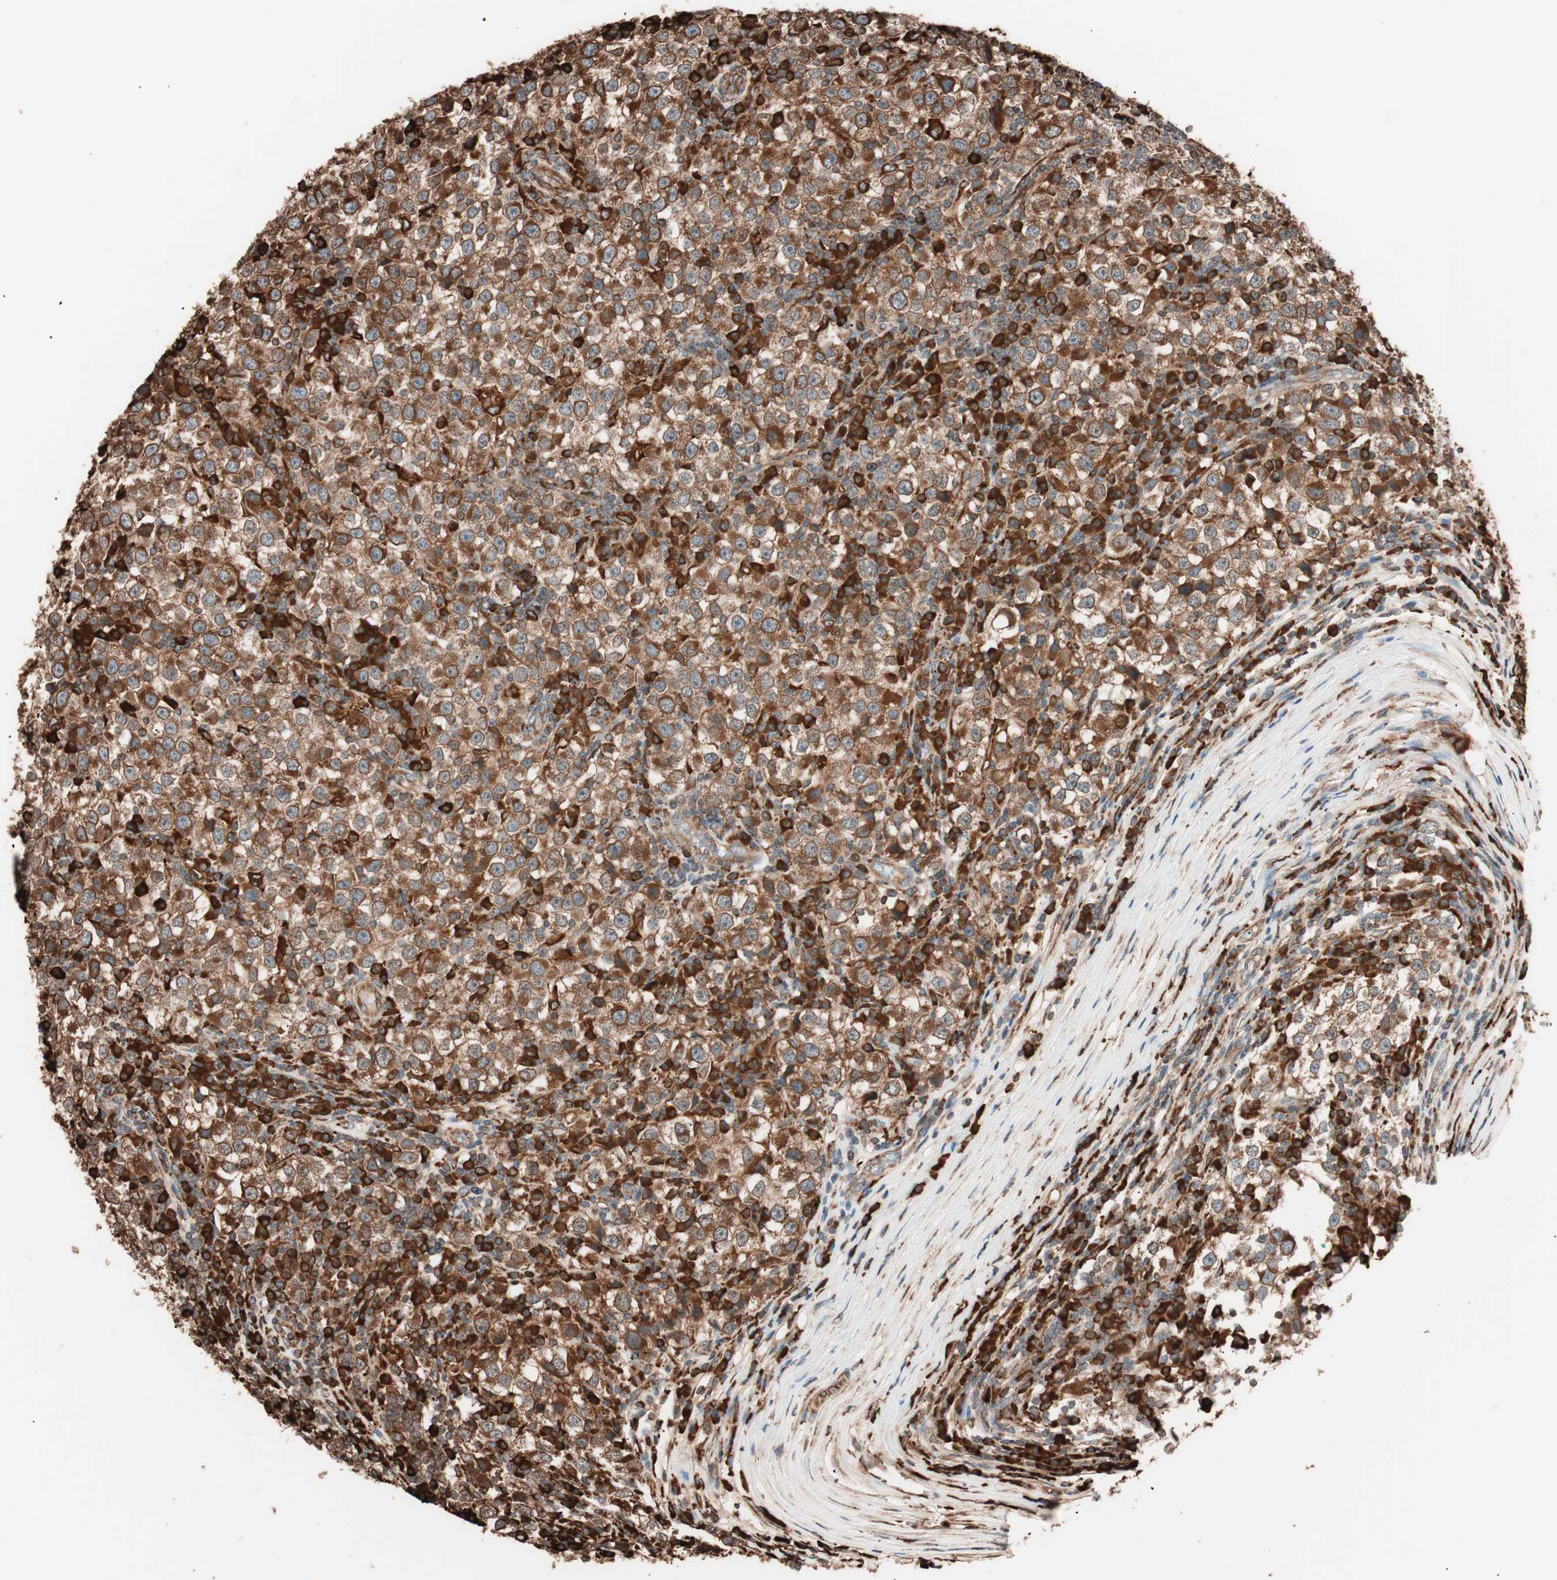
{"staining": {"intensity": "strong", "quantity": ">75%", "location": "cytoplasmic/membranous"}, "tissue": "testis cancer", "cell_type": "Tumor cells", "image_type": "cancer", "snomed": [{"axis": "morphology", "description": "Seminoma, NOS"}, {"axis": "topography", "description": "Testis"}], "caption": "Testis seminoma stained with a brown dye demonstrates strong cytoplasmic/membranous positive staining in approximately >75% of tumor cells.", "gene": "VEGFA", "patient": {"sex": "male", "age": 65}}